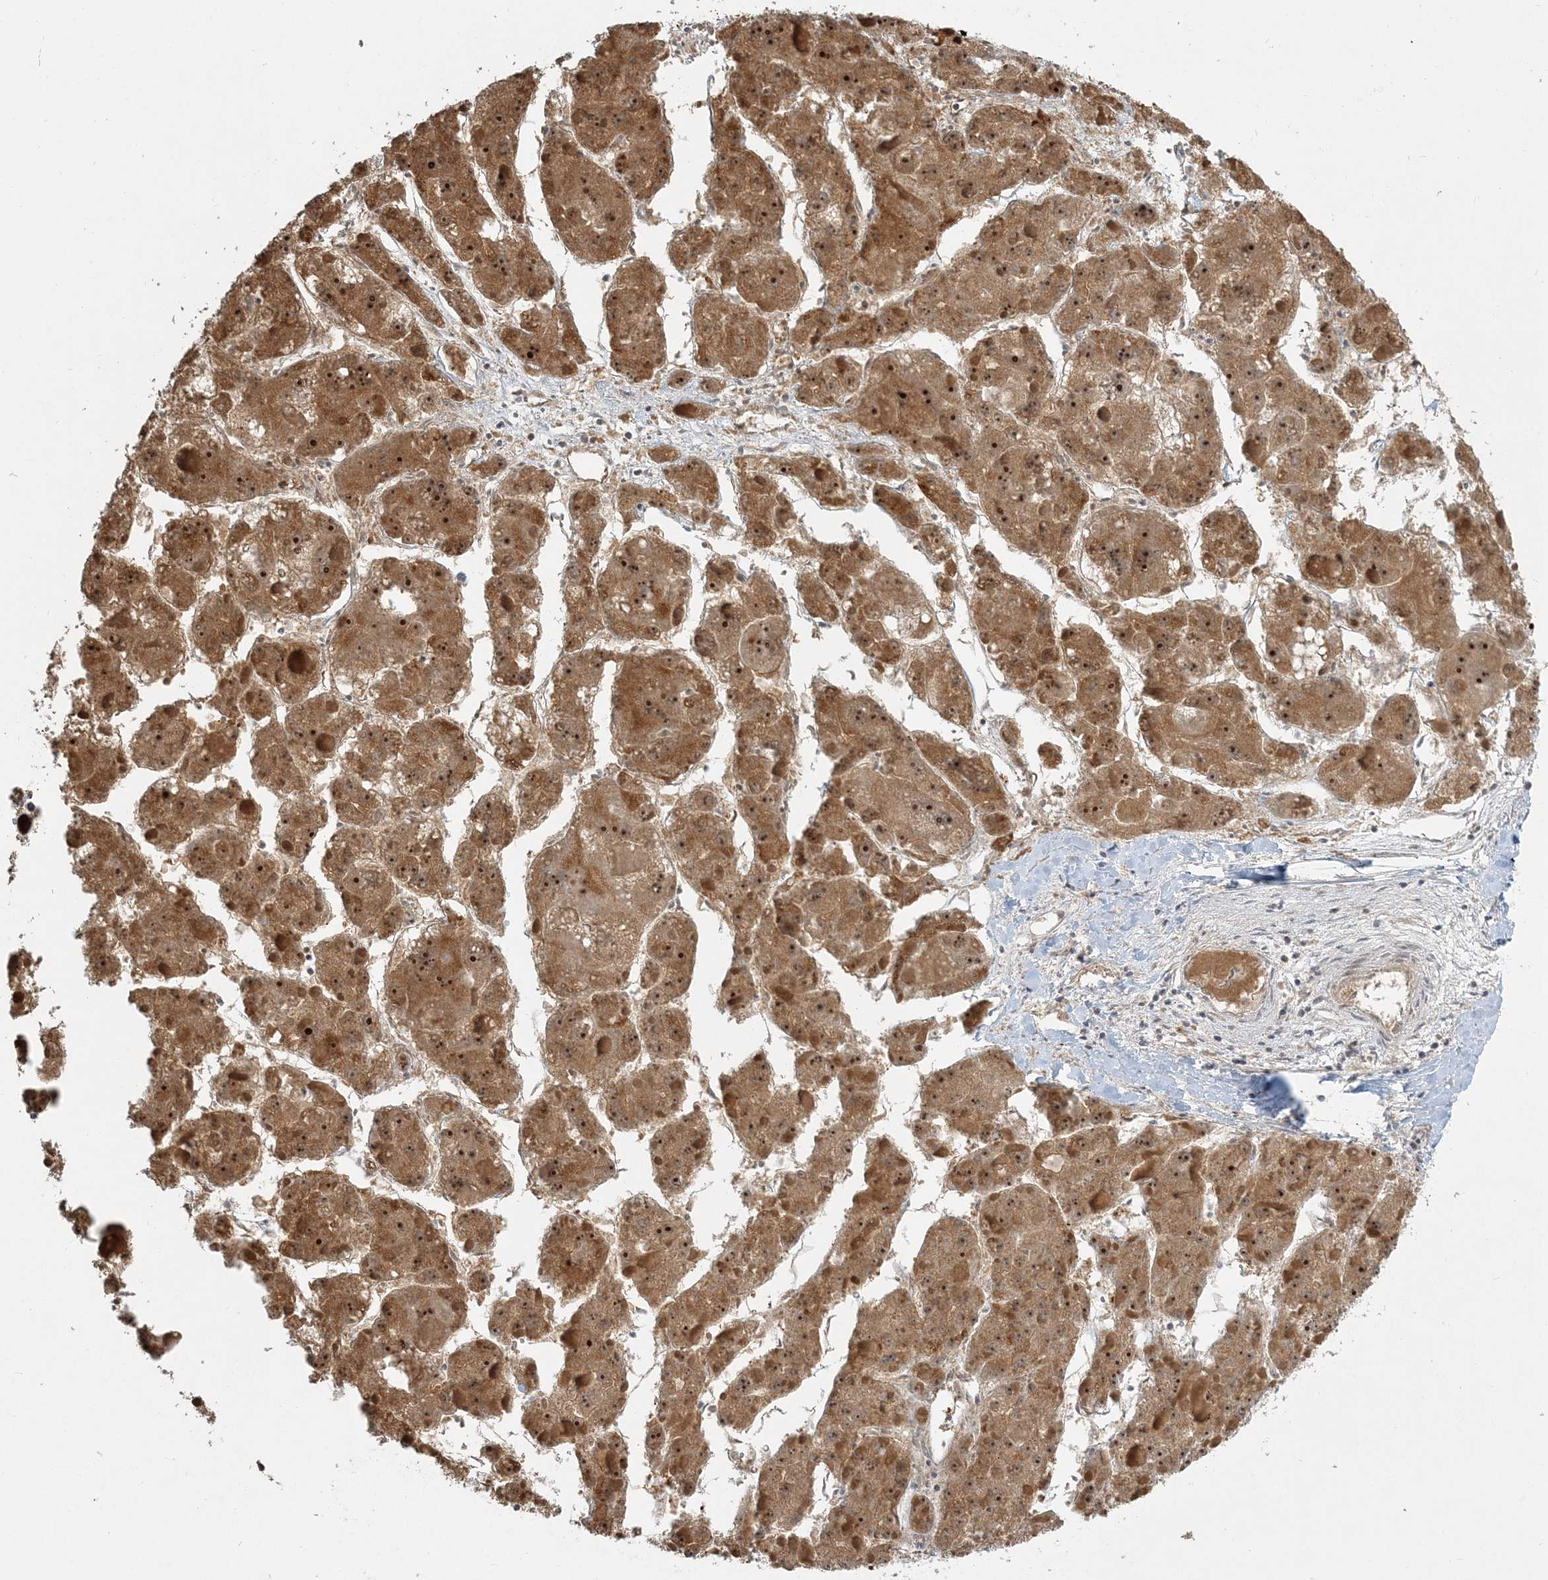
{"staining": {"intensity": "strong", "quantity": ">75%", "location": "cytoplasmic/membranous,nuclear"}, "tissue": "liver cancer", "cell_type": "Tumor cells", "image_type": "cancer", "snomed": [{"axis": "morphology", "description": "Carcinoma, Hepatocellular, NOS"}, {"axis": "topography", "description": "Liver"}], "caption": "Immunohistochemical staining of liver hepatocellular carcinoma exhibits high levels of strong cytoplasmic/membranous and nuclear protein positivity in about >75% of tumor cells. (Stains: DAB in brown, nuclei in blue, Microscopy: brightfield microscopy at high magnification).", "gene": "AP1AR", "patient": {"sex": "female", "age": 73}}